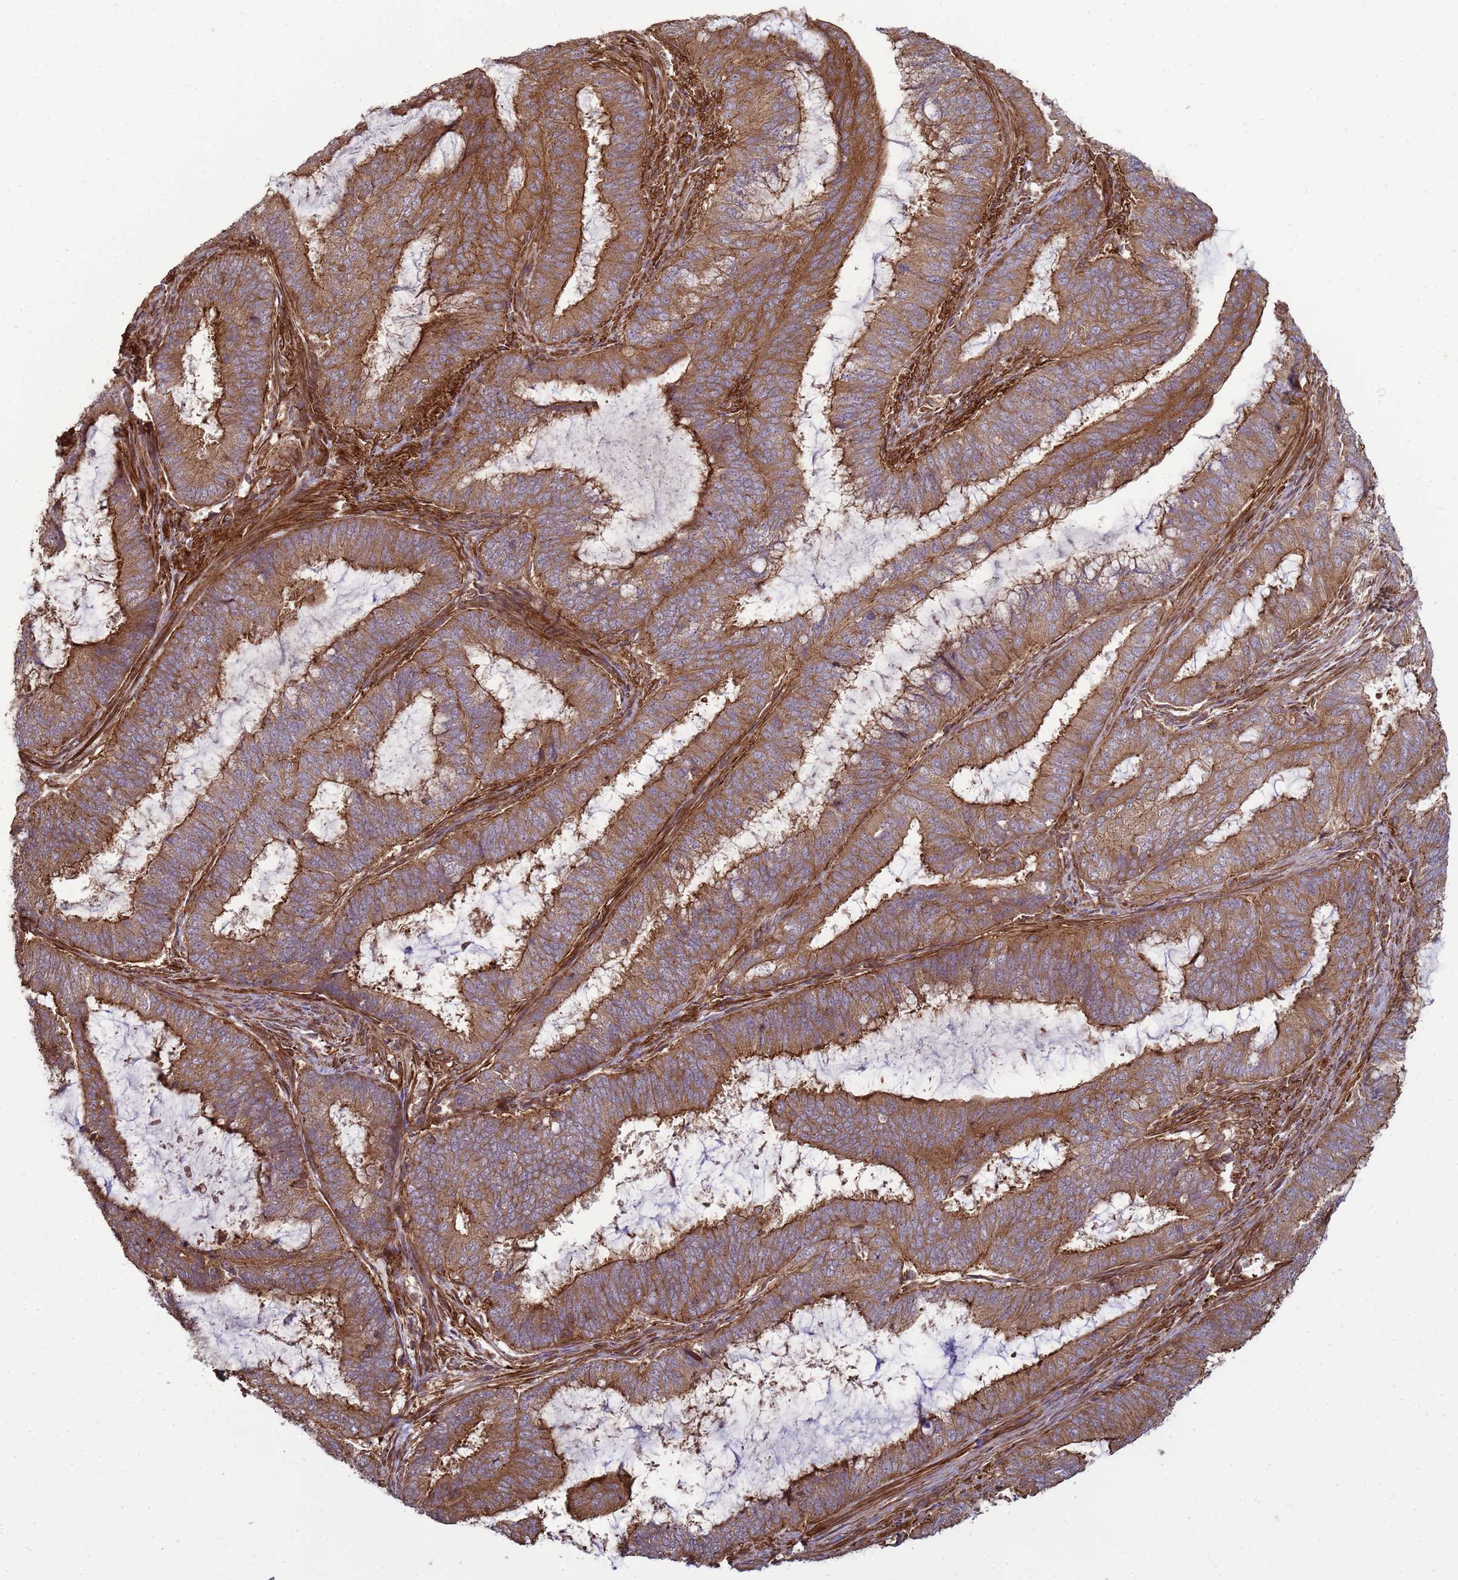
{"staining": {"intensity": "moderate", "quantity": ">75%", "location": "cytoplasmic/membranous"}, "tissue": "endometrial cancer", "cell_type": "Tumor cells", "image_type": "cancer", "snomed": [{"axis": "morphology", "description": "Adenocarcinoma, NOS"}, {"axis": "topography", "description": "Endometrium"}], "caption": "Adenocarcinoma (endometrial) stained for a protein (brown) demonstrates moderate cytoplasmic/membranous positive positivity in about >75% of tumor cells.", "gene": "CNOT1", "patient": {"sex": "female", "age": 51}}